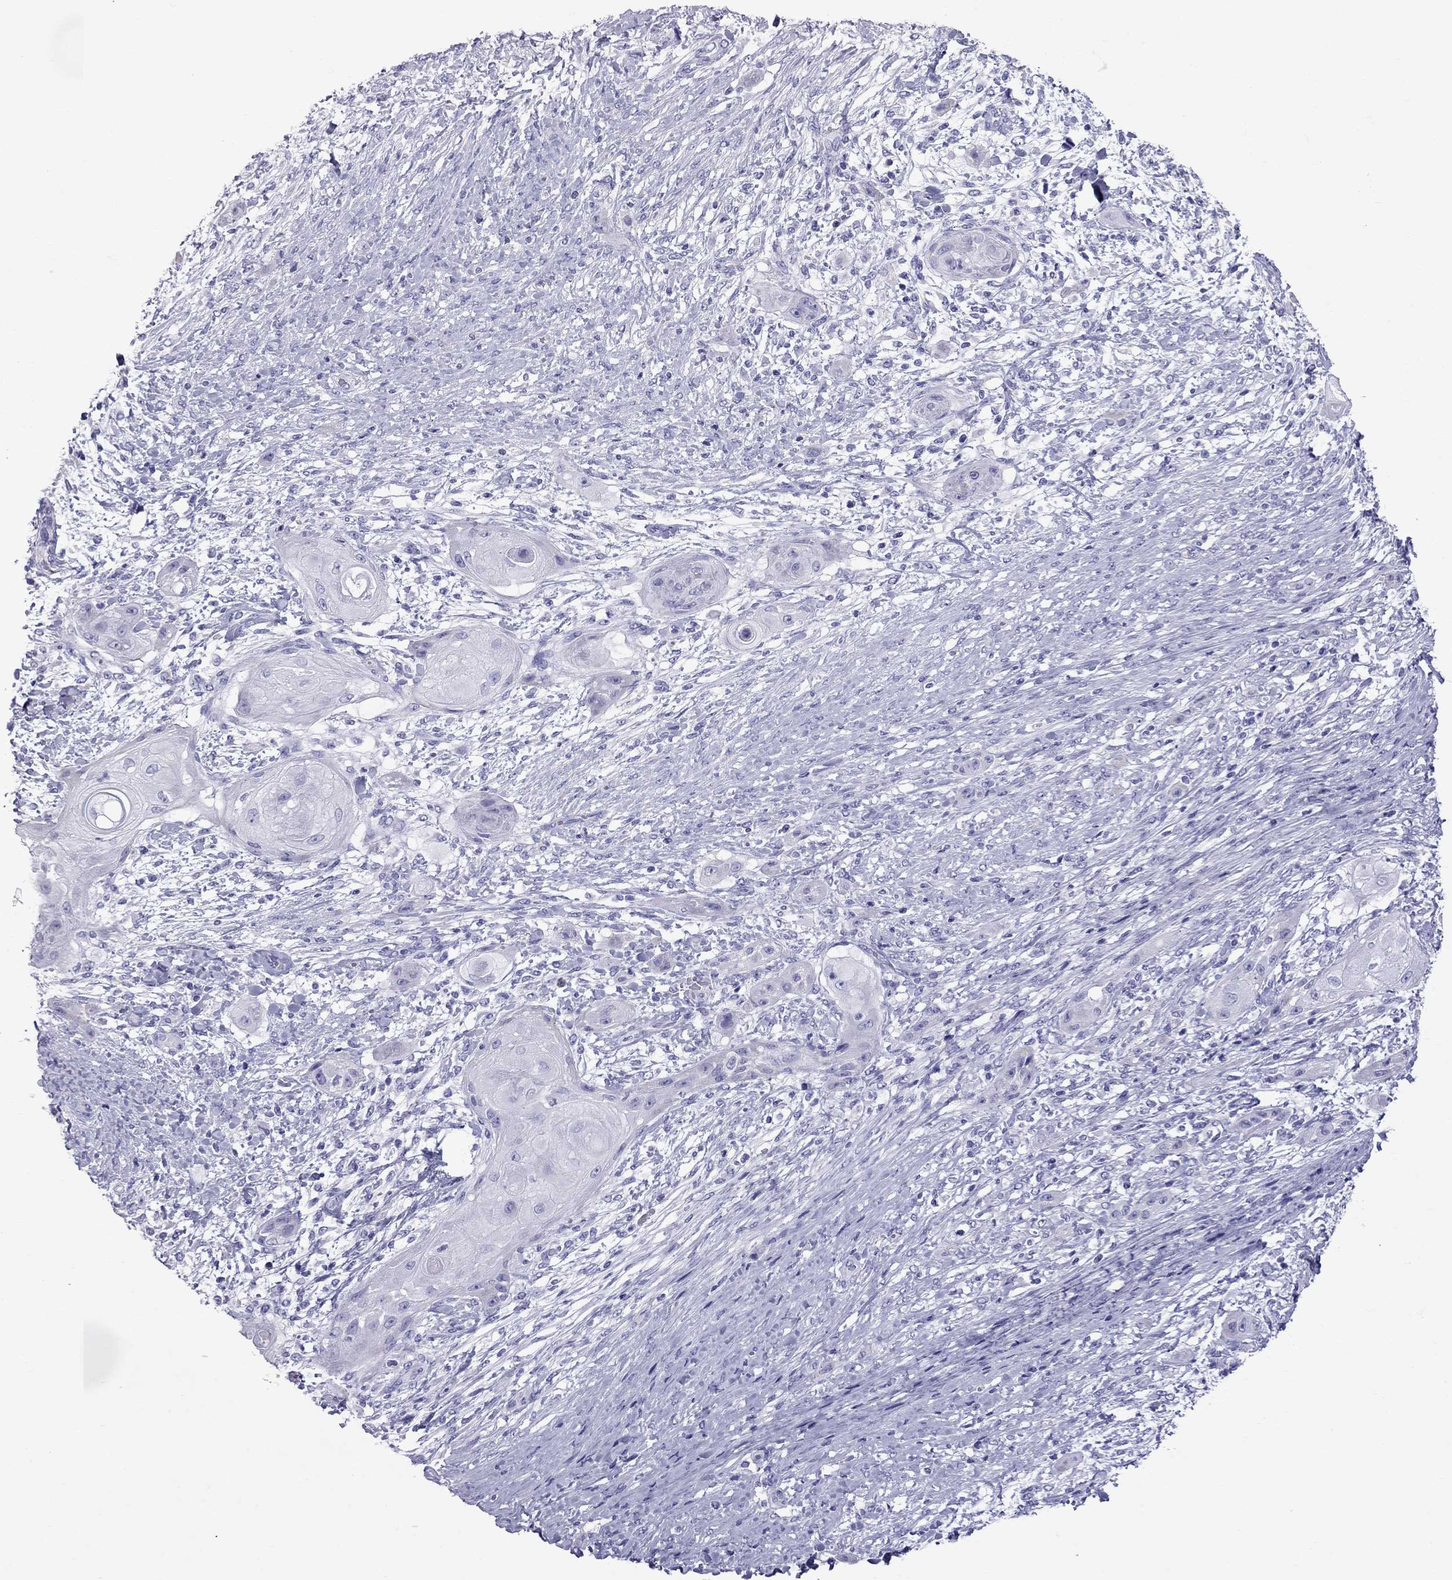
{"staining": {"intensity": "negative", "quantity": "none", "location": "none"}, "tissue": "skin cancer", "cell_type": "Tumor cells", "image_type": "cancer", "snomed": [{"axis": "morphology", "description": "Squamous cell carcinoma, NOS"}, {"axis": "topography", "description": "Skin"}], "caption": "High power microscopy micrograph of an immunohistochemistry image of skin cancer (squamous cell carcinoma), revealing no significant staining in tumor cells.", "gene": "TTLL13", "patient": {"sex": "male", "age": 62}}